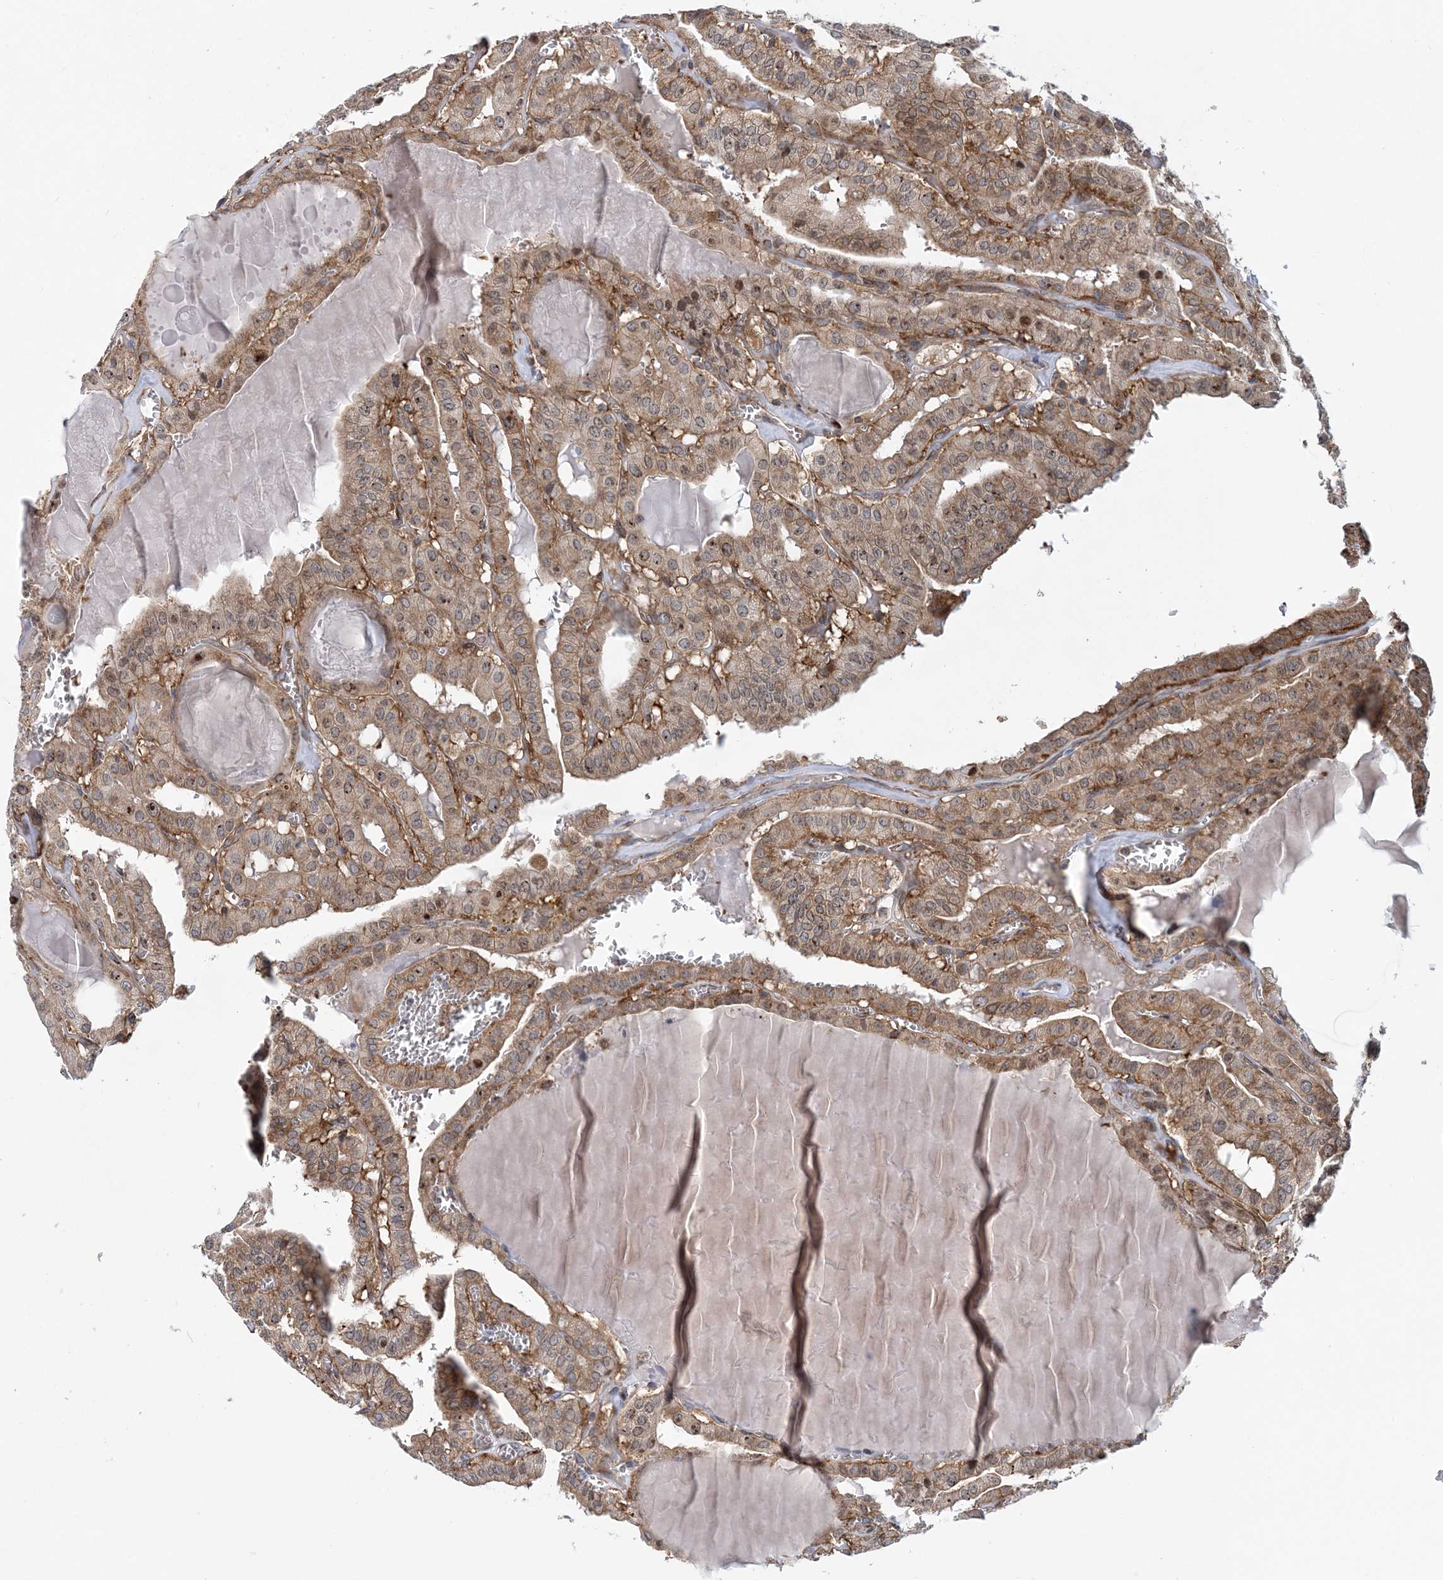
{"staining": {"intensity": "moderate", "quantity": ">75%", "location": "cytoplasmic/membranous,nuclear"}, "tissue": "thyroid cancer", "cell_type": "Tumor cells", "image_type": "cancer", "snomed": [{"axis": "morphology", "description": "Papillary adenocarcinoma, NOS"}, {"axis": "topography", "description": "Thyroid gland"}], "caption": "The immunohistochemical stain labels moderate cytoplasmic/membranous and nuclear positivity in tumor cells of thyroid cancer tissue. The protein is stained brown, and the nuclei are stained in blue (DAB (3,3'-diaminobenzidine) IHC with brightfield microscopy, high magnification).", "gene": "PHF1", "patient": {"sex": "male", "age": 52}}